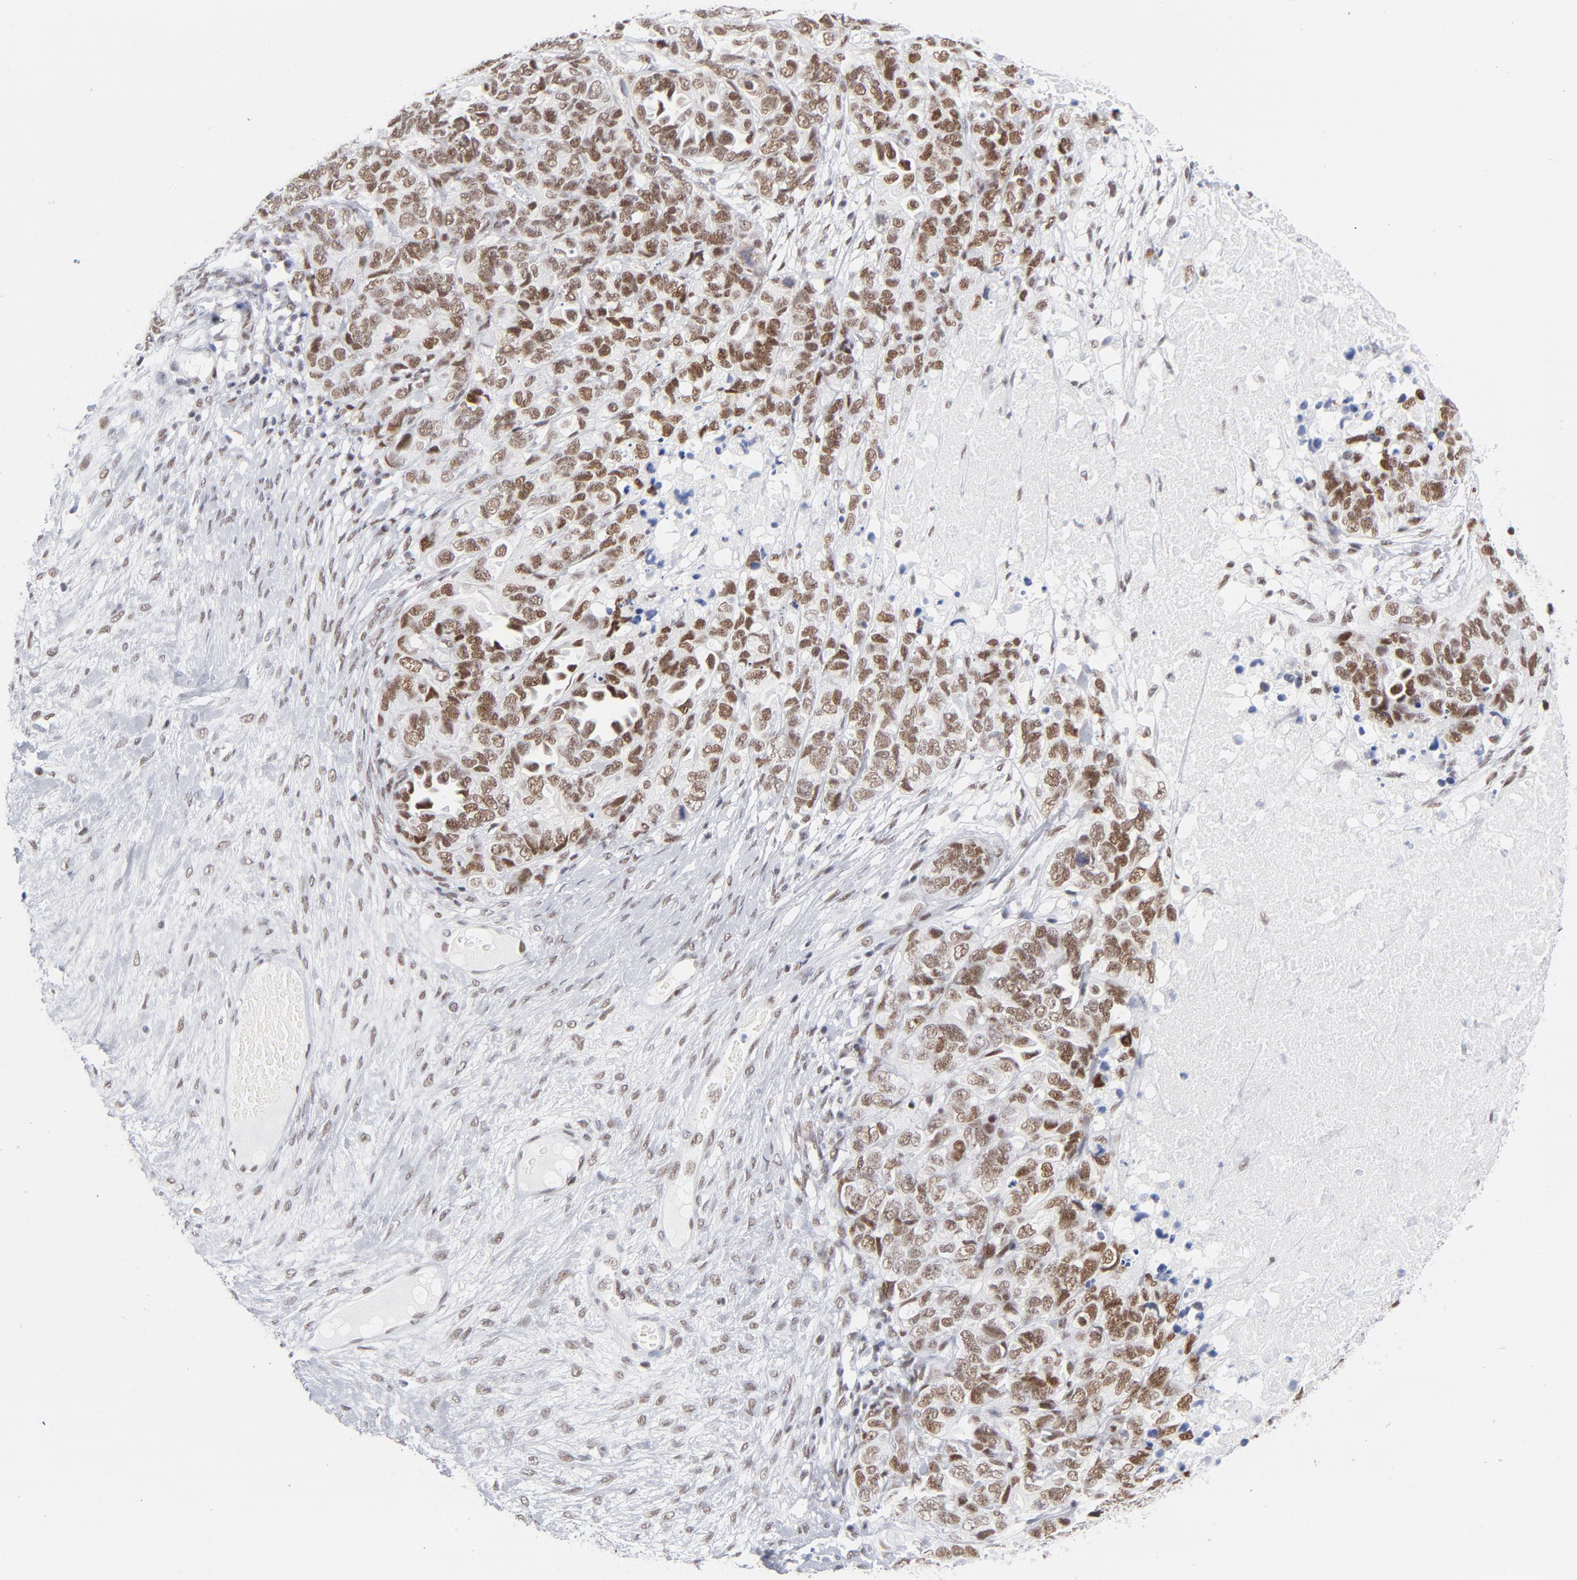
{"staining": {"intensity": "moderate", "quantity": ">75%", "location": "nuclear"}, "tissue": "ovarian cancer", "cell_type": "Tumor cells", "image_type": "cancer", "snomed": [{"axis": "morphology", "description": "Cystadenocarcinoma, serous, NOS"}, {"axis": "topography", "description": "Ovary"}], "caption": "A medium amount of moderate nuclear positivity is seen in approximately >75% of tumor cells in ovarian cancer (serous cystadenocarcinoma) tissue.", "gene": "ATF2", "patient": {"sex": "female", "age": 82}}